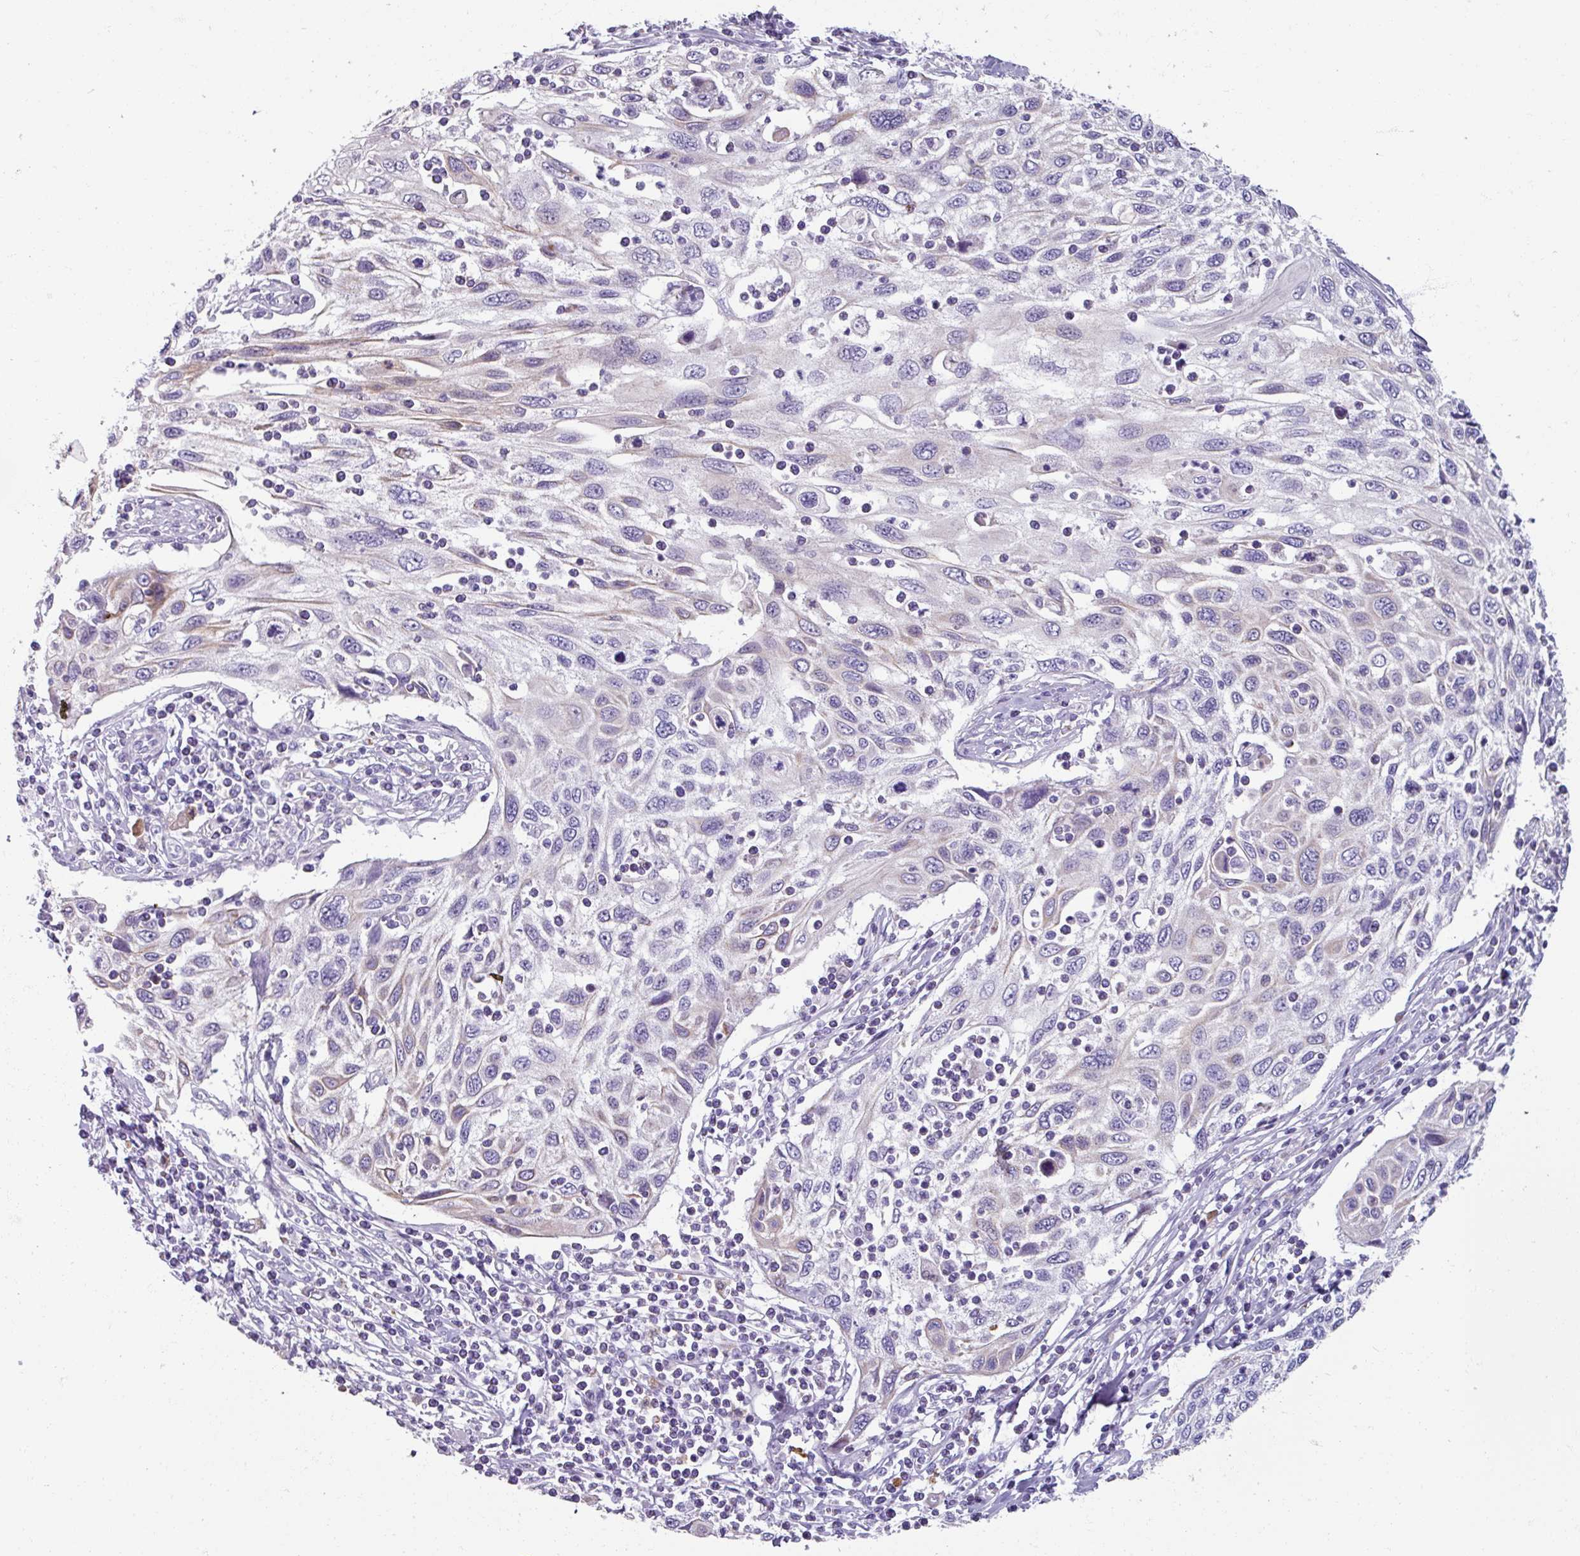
{"staining": {"intensity": "weak", "quantity": "<25%", "location": "cytoplasmic/membranous"}, "tissue": "cervical cancer", "cell_type": "Tumor cells", "image_type": "cancer", "snomed": [{"axis": "morphology", "description": "Squamous cell carcinoma, NOS"}, {"axis": "topography", "description": "Cervix"}], "caption": "A photomicrograph of cervical squamous cell carcinoma stained for a protein shows no brown staining in tumor cells.", "gene": "SPESP1", "patient": {"sex": "female", "age": 70}}